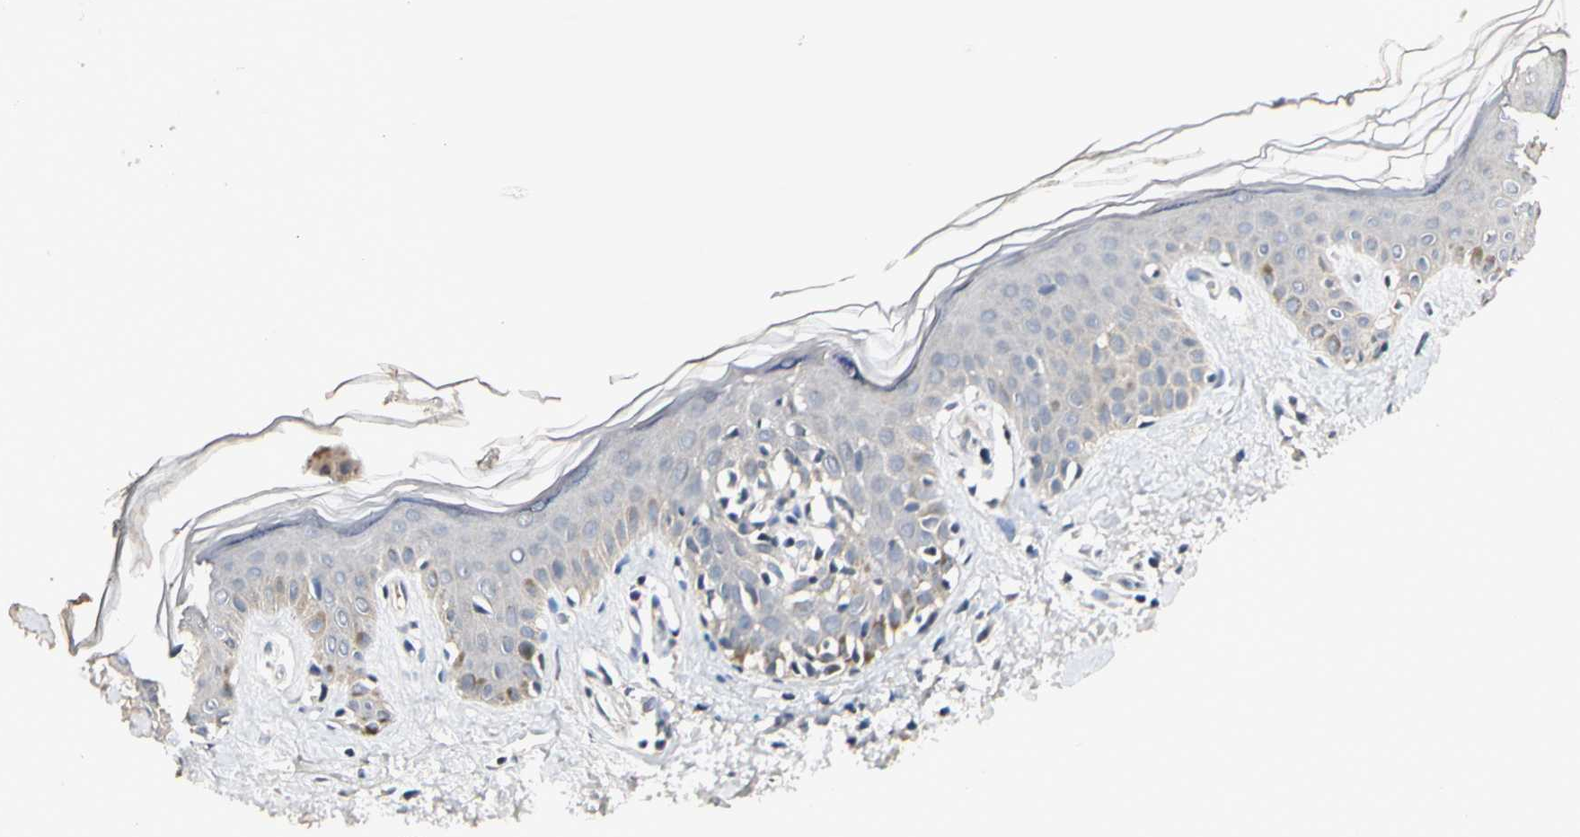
{"staining": {"intensity": "negative", "quantity": "none", "location": "none"}, "tissue": "skin", "cell_type": "Fibroblasts", "image_type": "normal", "snomed": [{"axis": "morphology", "description": "Normal tissue, NOS"}, {"axis": "topography", "description": "Skin"}], "caption": "Immunohistochemistry (IHC) photomicrograph of unremarkable human skin stained for a protein (brown), which displays no positivity in fibroblasts.", "gene": "GREM1", "patient": {"sex": "male", "age": 67}}